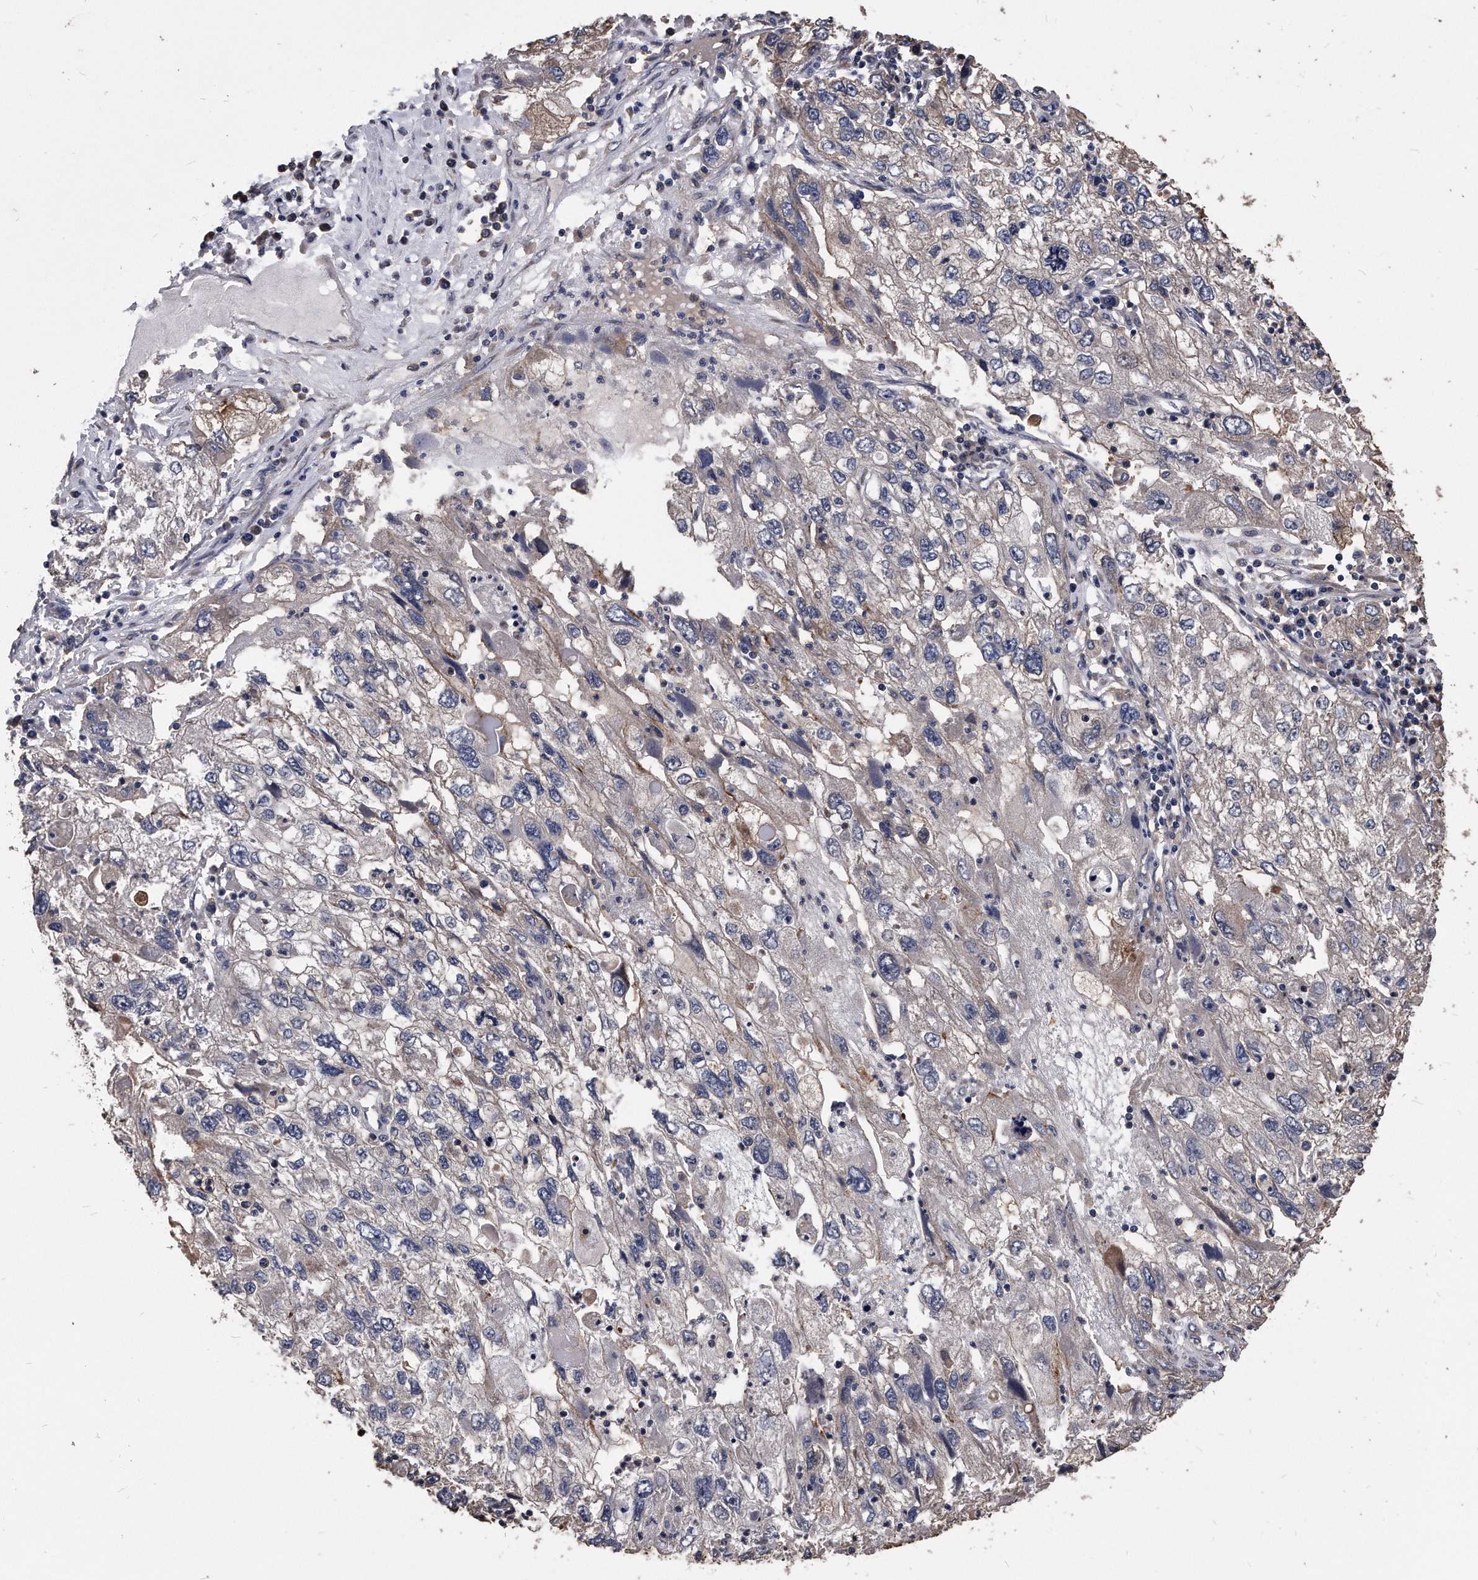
{"staining": {"intensity": "negative", "quantity": "none", "location": "none"}, "tissue": "endometrial cancer", "cell_type": "Tumor cells", "image_type": "cancer", "snomed": [{"axis": "morphology", "description": "Adenocarcinoma, NOS"}, {"axis": "topography", "description": "Endometrium"}], "caption": "This is an immunohistochemistry photomicrograph of human endometrial cancer (adenocarcinoma). There is no expression in tumor cells.", "gene": "IL20RA", "patient": {"sex": "female", "age": 49}}